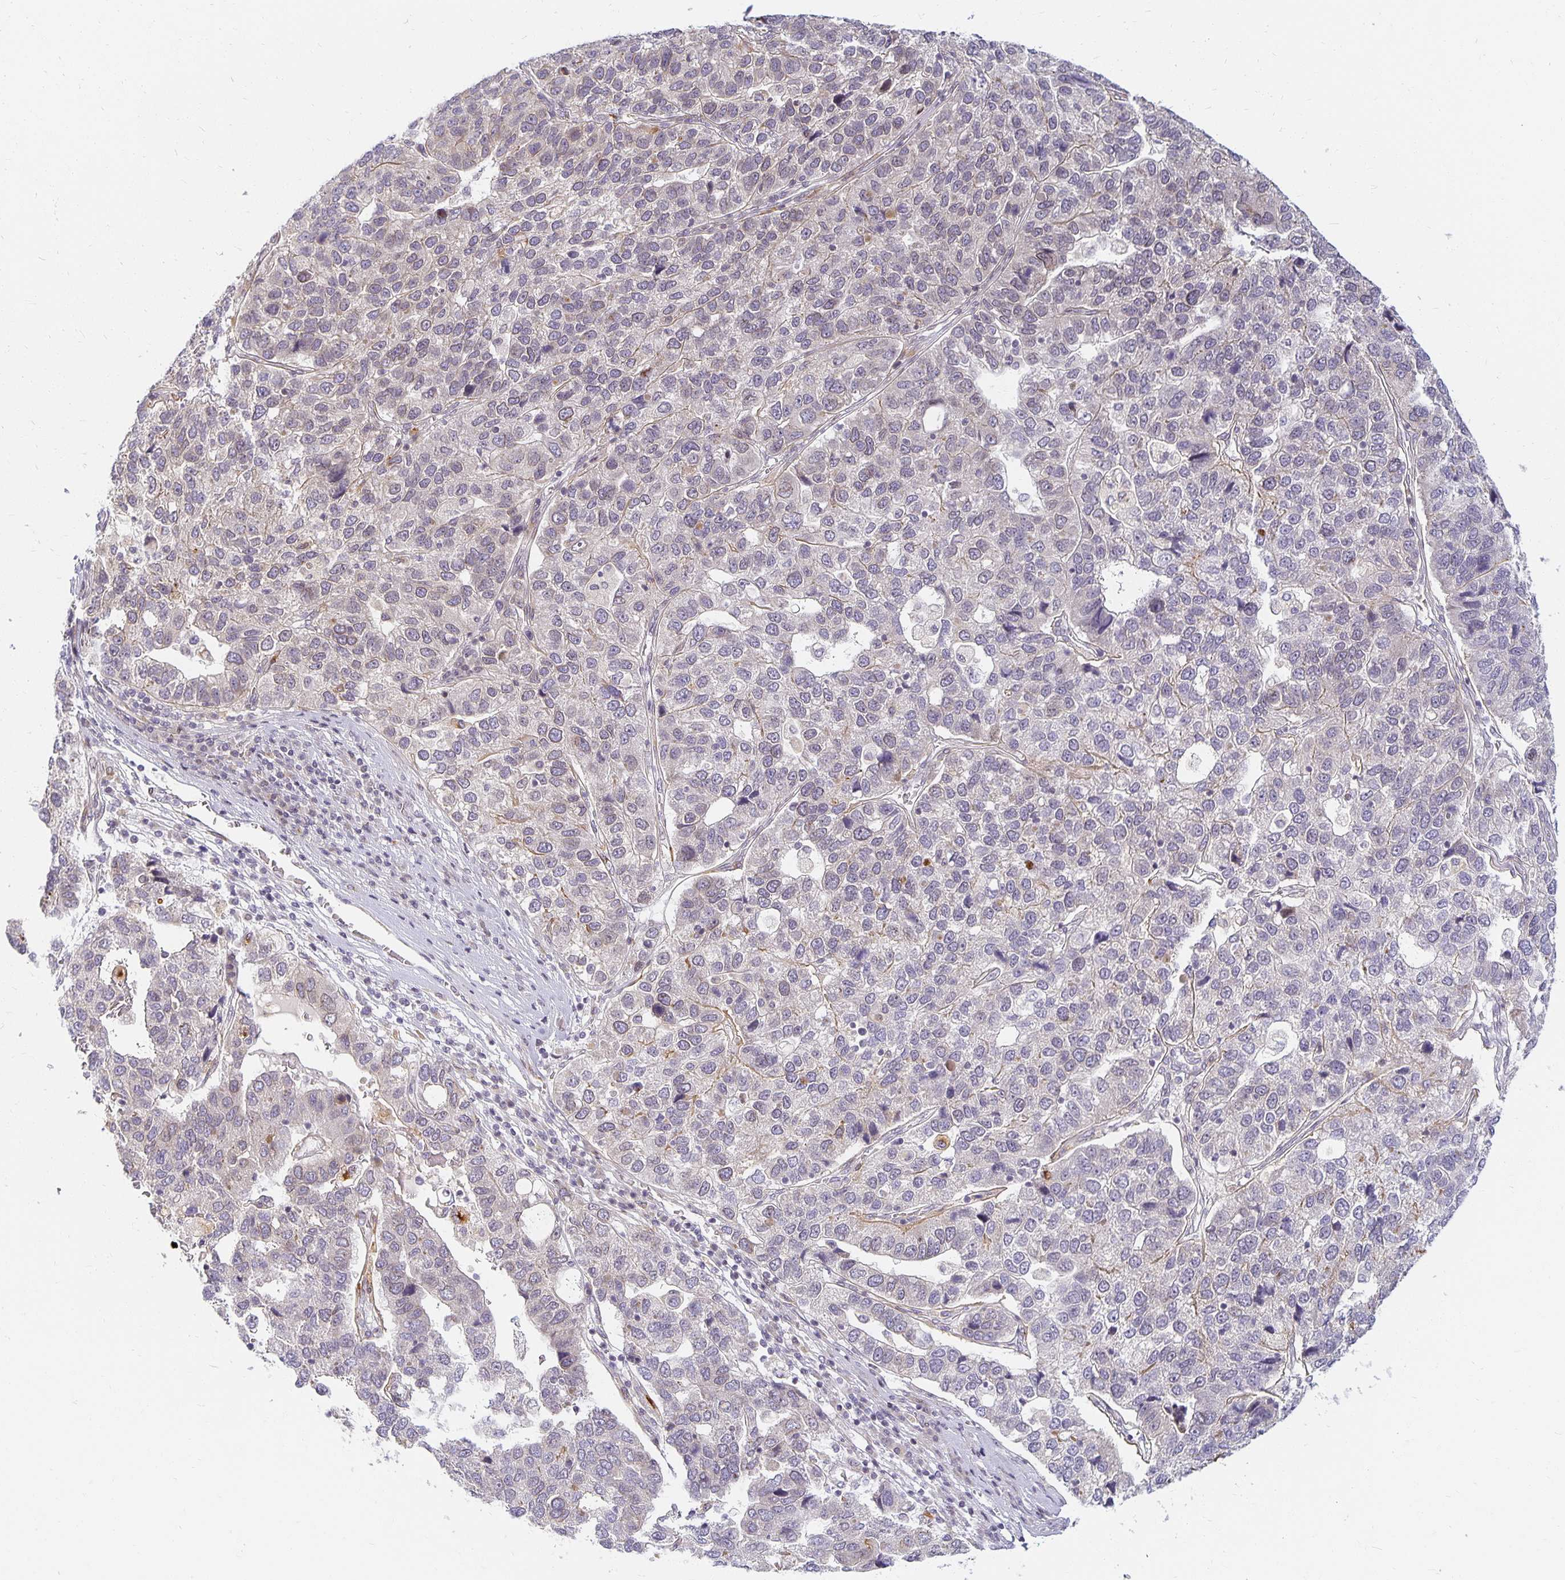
{"staining": {"intensity": "negative", "quantity": "none", "location": "none"}, "tissue": "pancreatic cancer", "cell_type": "Tumor cells", "image_type": "cancer", "snomed": [{"axis": "morphology", "description": "Adenocarcinoma, NOS"}, {"axis": "topography", "description": "Pancreas"}], "caption": "Immunohistochemistry of human adenocarcinoma (pancreatic) exhibits no staining in tumor cells.", "gene": "EHF", "patient": {"sex": "female", "age": 61}}